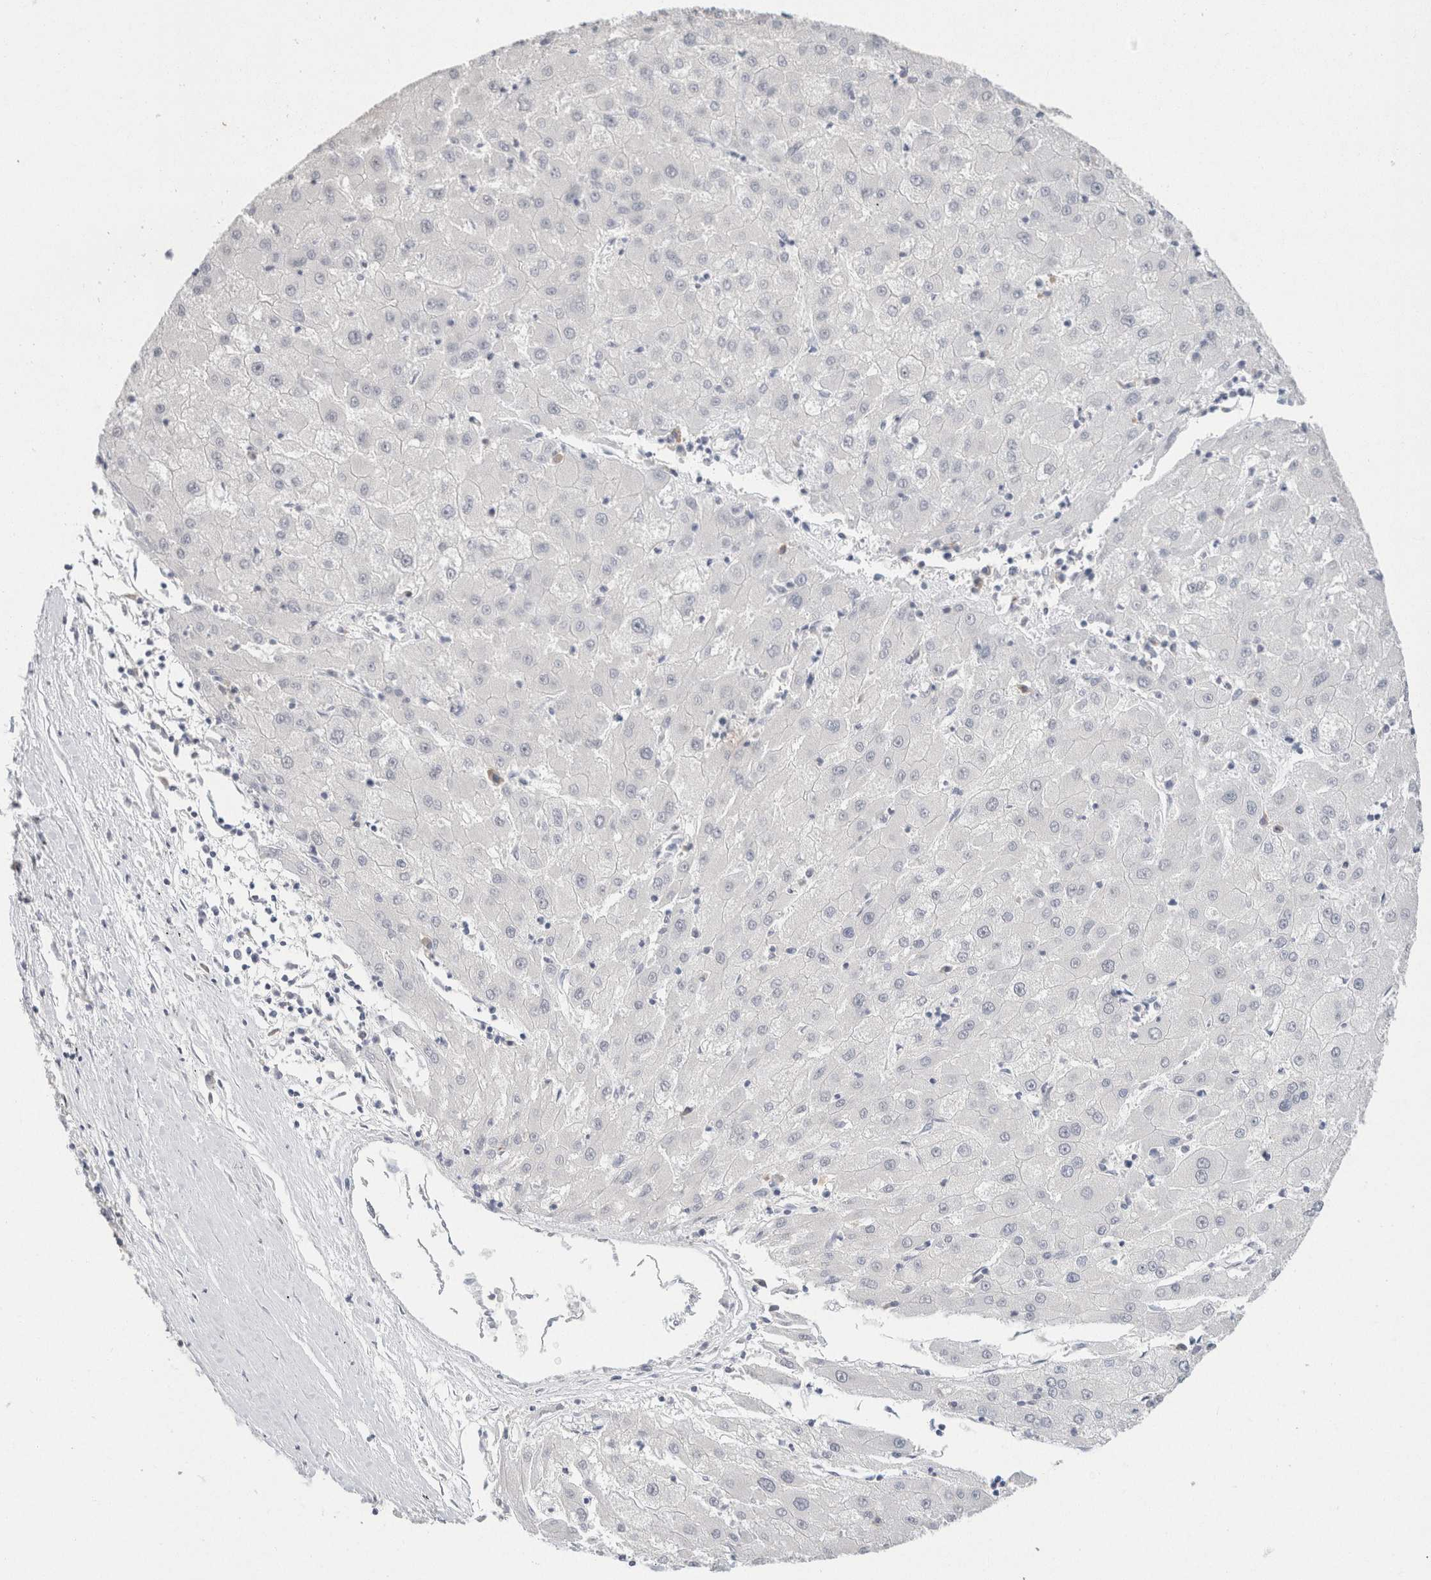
{"staining": {"intensity": "negative", "quantity": "none", "location": "none"}, "tissue": "liver cancer", "cell_type": "Tumor cells", "image_type": "cancer", "snomed": [{"axis": "morphology", "description": "Carcinoma, Hepatocellular, NOS"}, {"axis": "topography", "description": "Liver"}], "caption": "Tumor cells are negative for protein expression in human liver cancer.", "gene": "CD80", "patient": {"sex": "male", "age": 72}}